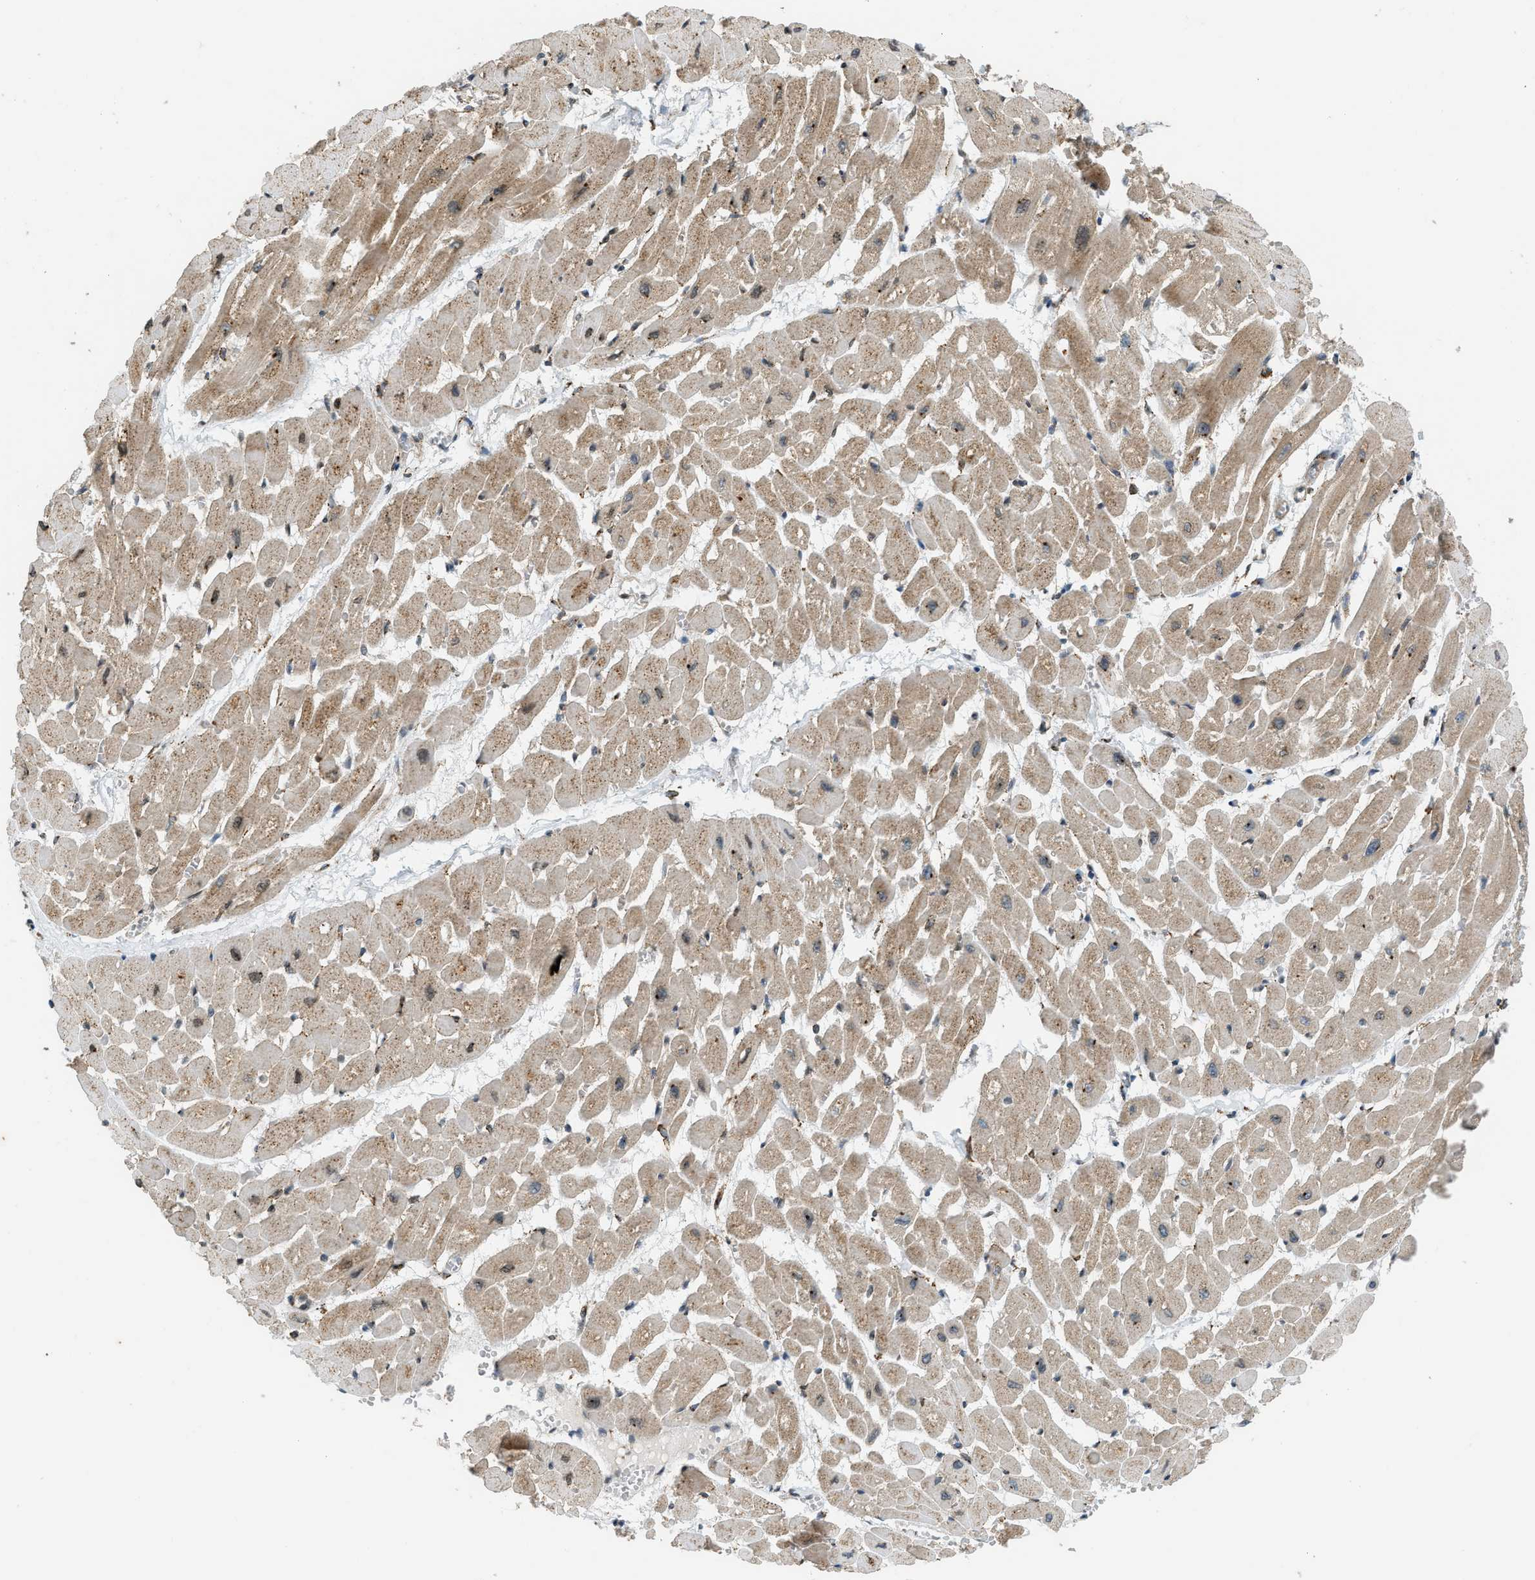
{"staining": {"intensity": "moderate", "quantity": ">75%", "location": "cytoplasmic/membranous"}, "tissue": "heart muscle", "cell_type": "Cardiomyocytes", "image_type": "normal", "snomed": [{"axis": "morphology", "description": "Normal tissue, NOS"}, {"axis": "topography", "description": "Heart"}], "caption": "Immunohistochemical staining of benign heart muscle shows medium levels of moderate cytoplasmic/membranous expression in about >75% of cardiomyocytes.", "gene": "SEMA4D", "patient": {"sex": "male", "age": 45}}